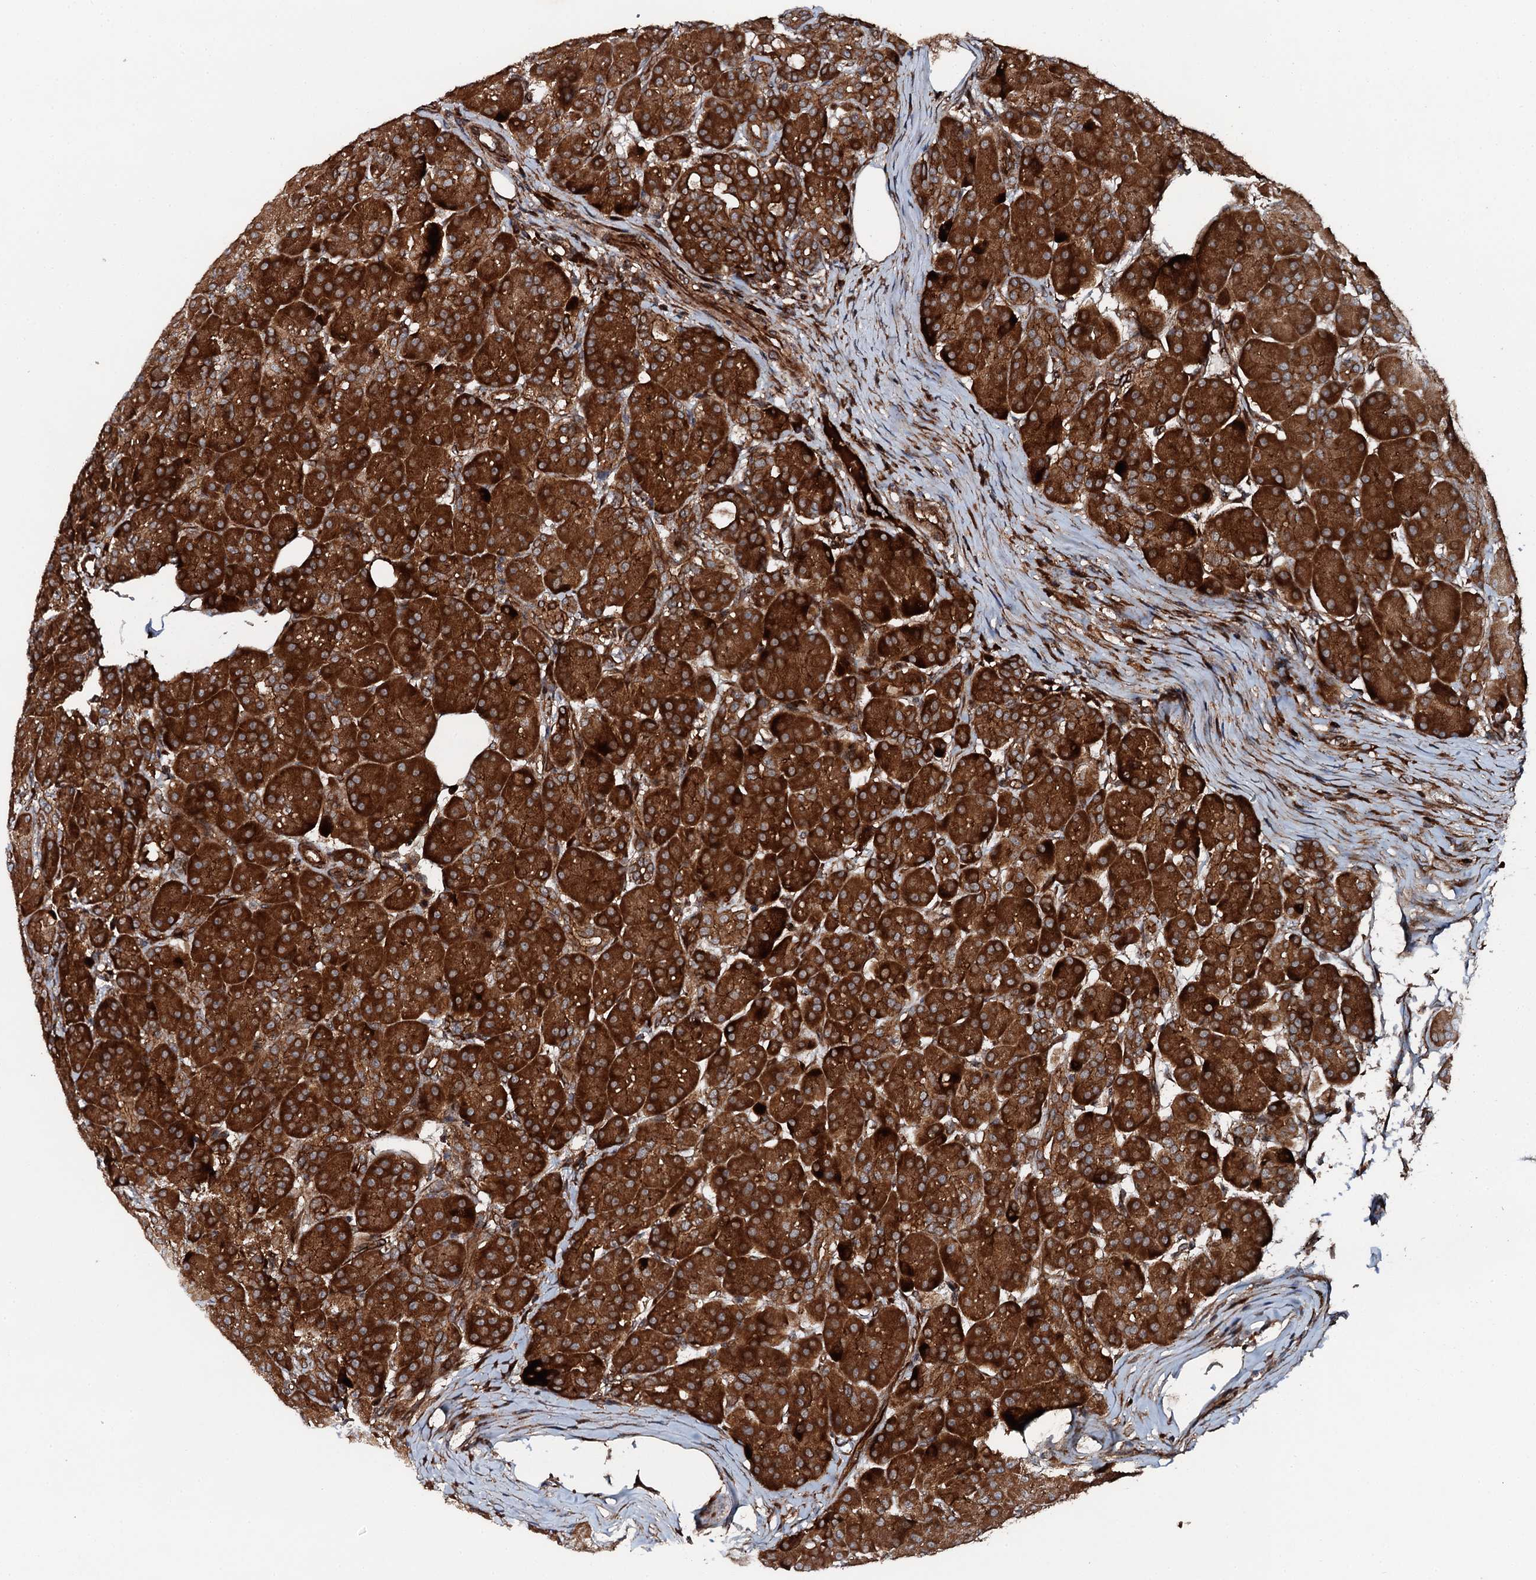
{"staining": {"intensity": "strong", "quantity": ">75%", "location": "cytoplasmic/membranous"}, "tissue": "pancreas", "cell_type": "Exocrine glandular cells", "image_type": "normal", "snomed": [{"axis": "morphology", "description": "Normal tissue, NOS"}, {"axis": "topography", "description": "Pancreas"}], "caption": "Exocrine glandular cells display high levels of strong cytoplasmic/membranous positivity in approximately >75% of cells in unremarkable human pancreas. Nuclei are stained in blue.", "gene": "FLYWCH1", "patient": {"sex": "male", "age": 63}}